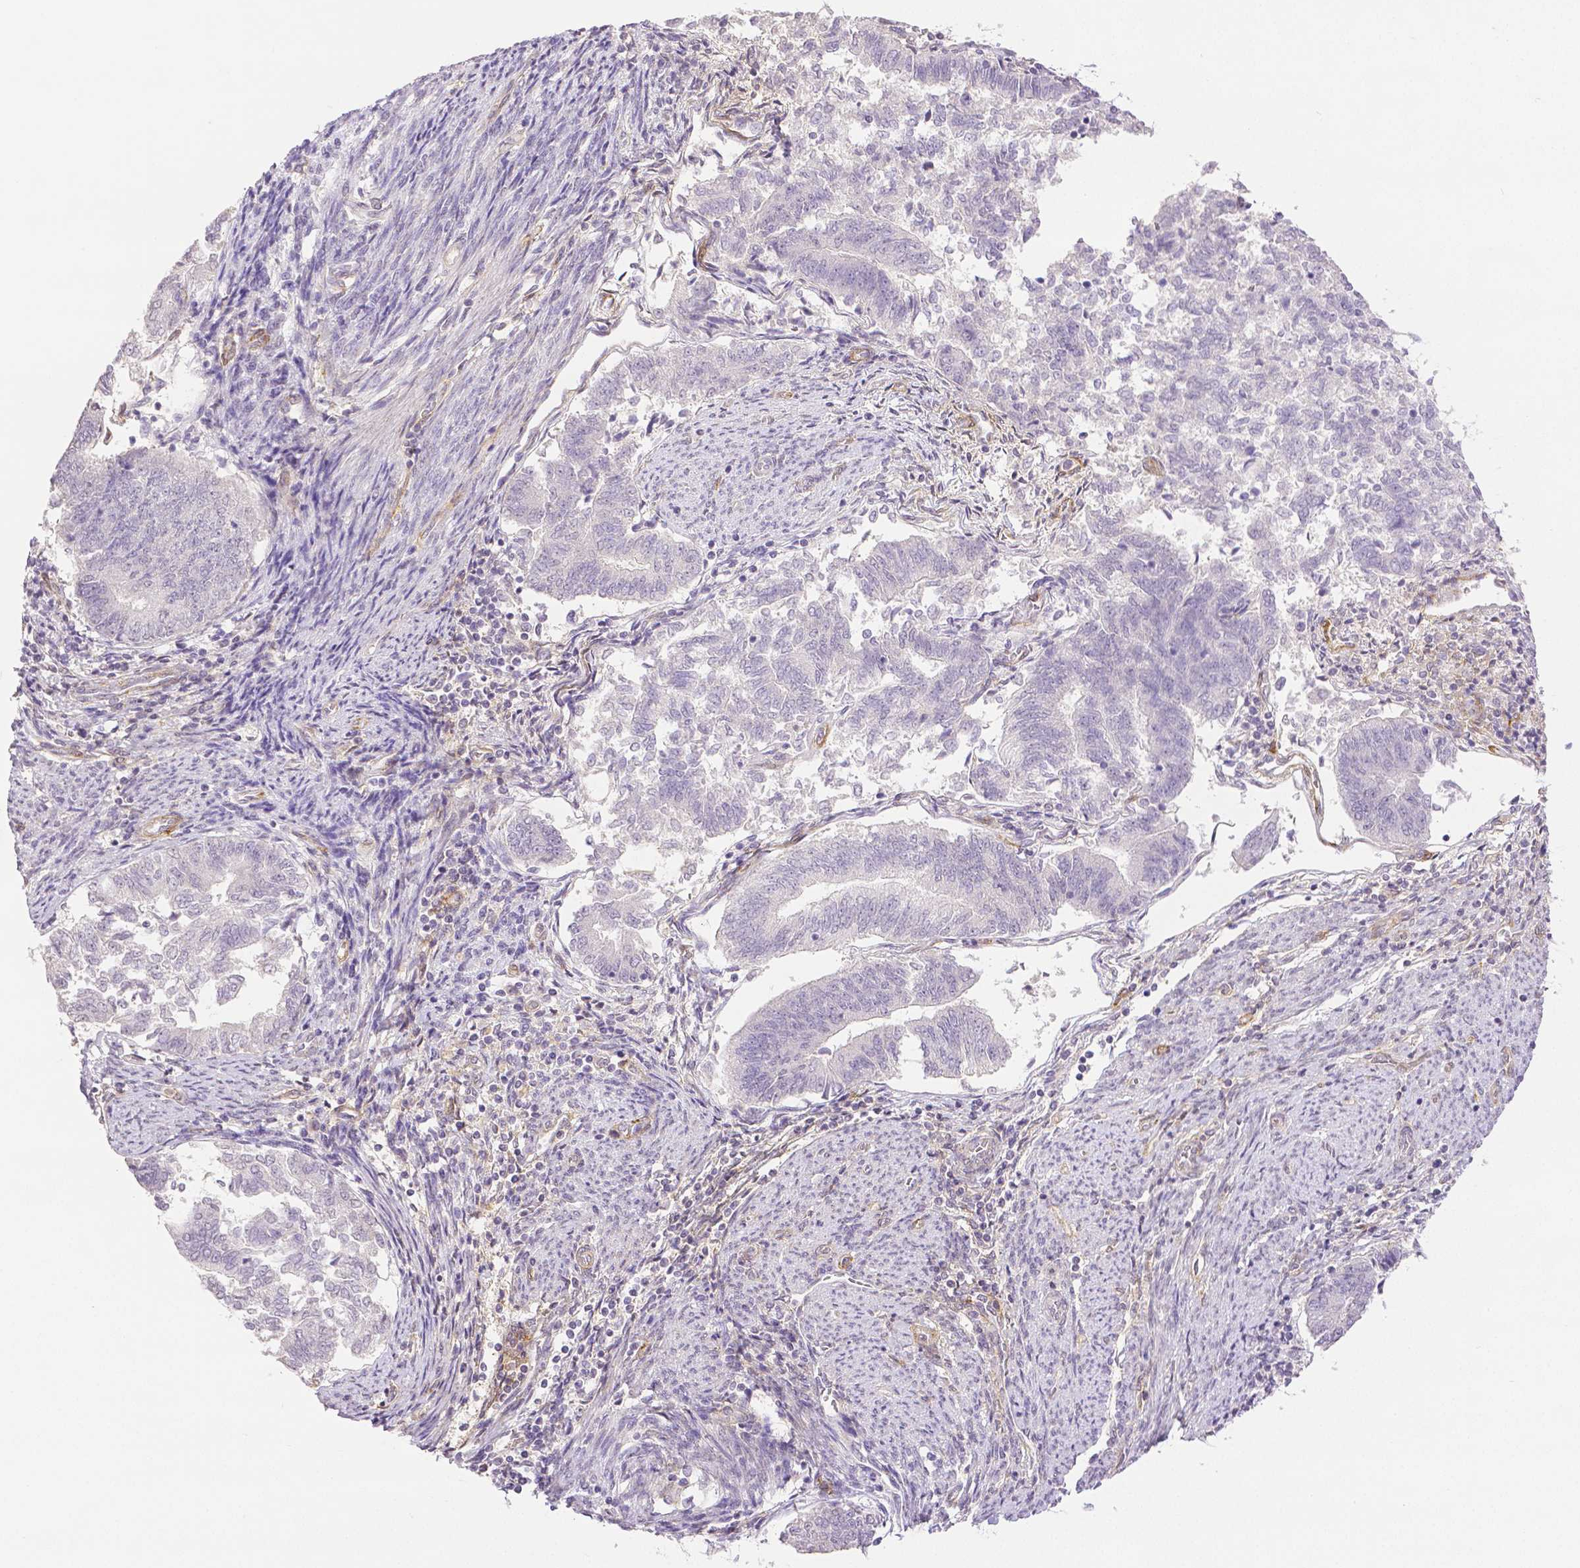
{"staining": {"intensity": "negative", "quantity": "none", "location": "none"}, "tissue": "endometrial cancer", "cell_type": "Tumor cells", "image_type": "cancer", "snomed": [{"axis": "morphology", "description": "Adenocarcinoma, NOS"}, {"axis": "topography", "description": "Endometrium"}], "caption": "A high-resolution histopathology image shows immunohistochemistry staining of adenocarcinoma (endometrial), which shows no significant expression in tumor cells.", "gene": "THY1", "patient": {"sex": "female", "age": 65}}